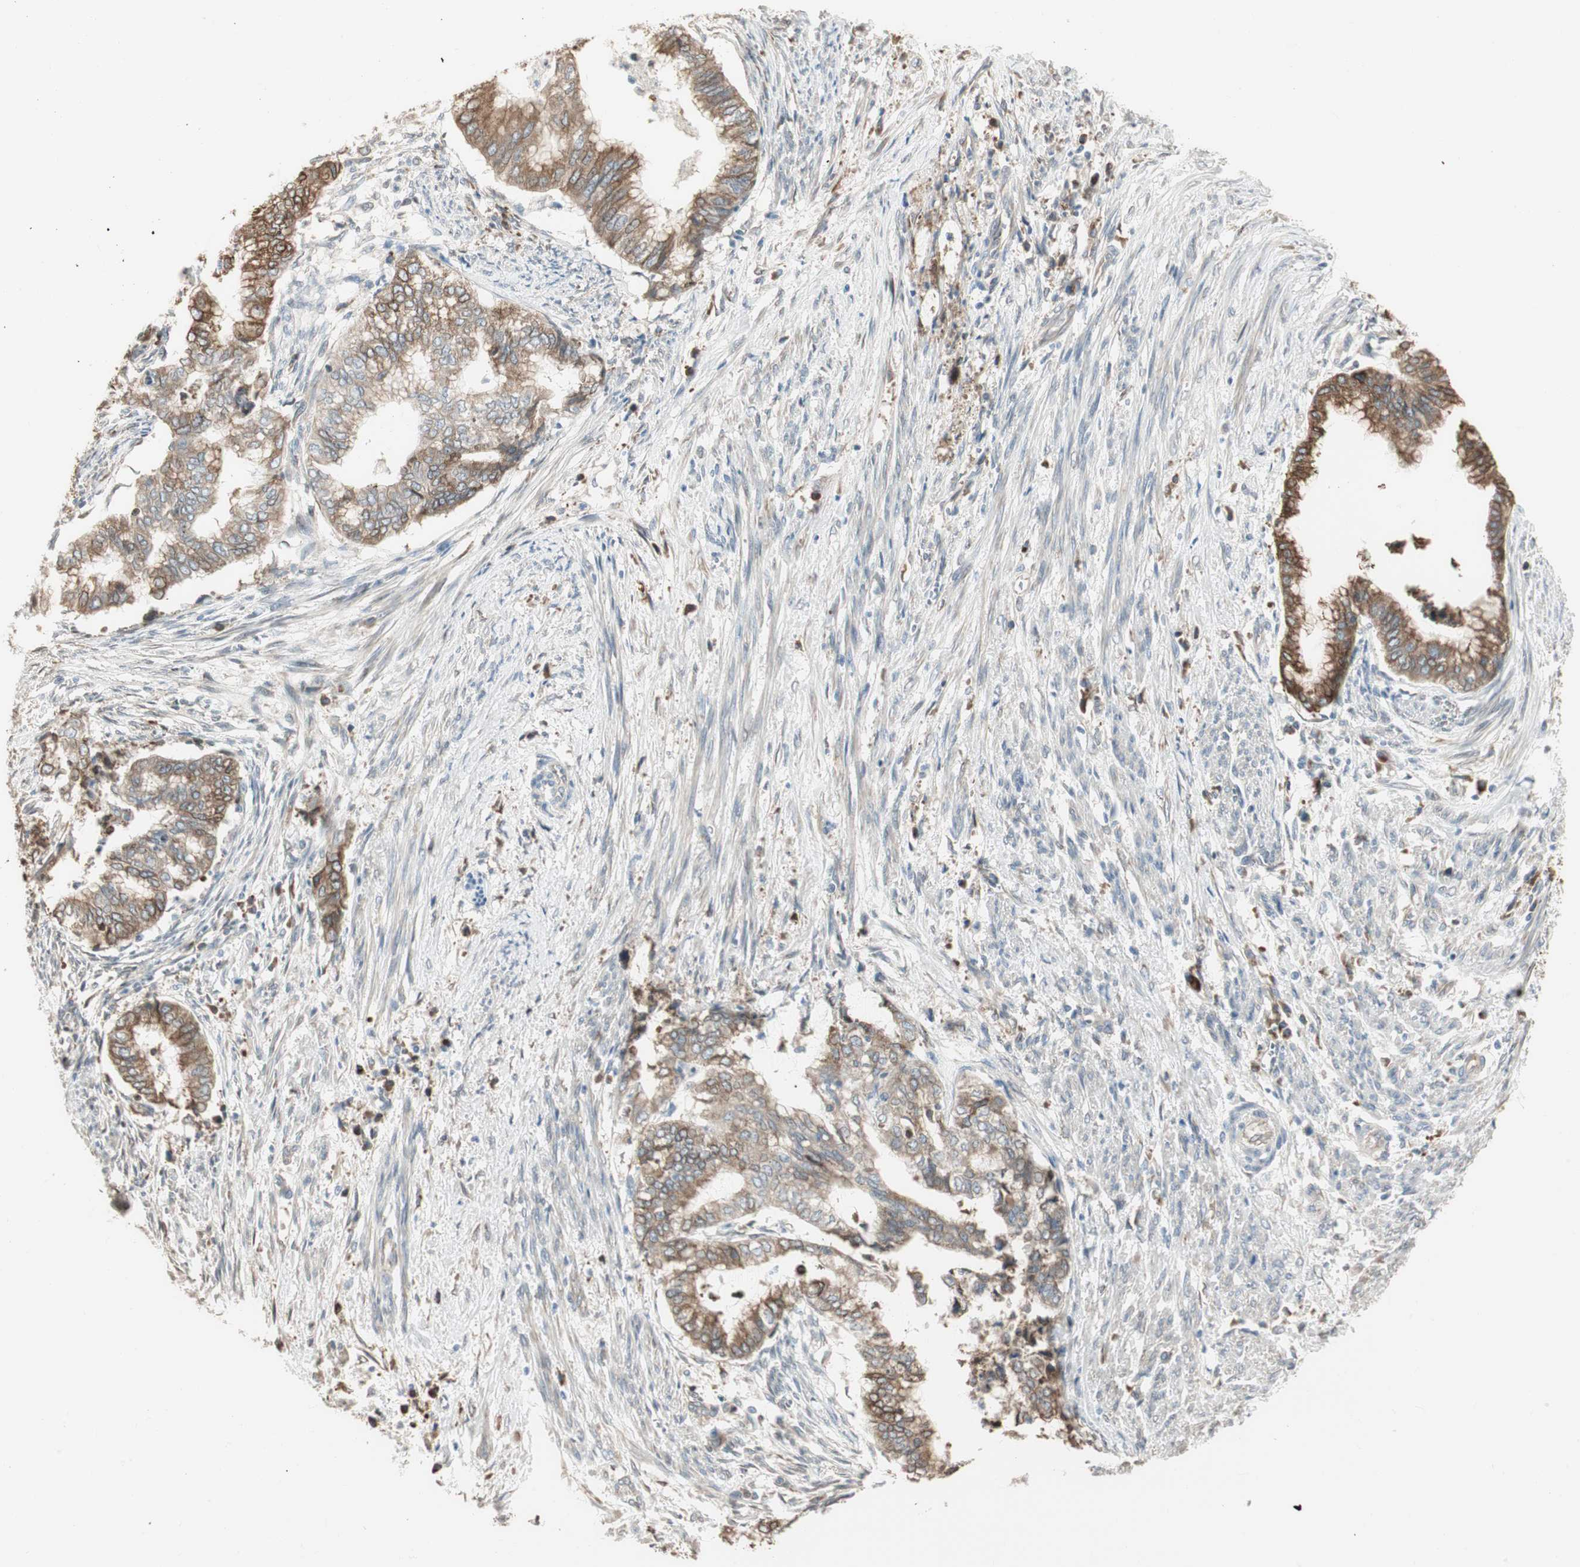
{"staining": {"intensity": "moderate", "quantity": ">75%", "location": "cytoplasmic/membranous"}, "tissue": "endometrial cancer", "cell_type": "Tumor cells", "image_type": "cancer", "snomed": [{"axis": "morphology", "description": "Necrosis, NOS"}, {"axis": "morphology", "description": "Adenocarcinoma, NOS"}, {"axis": "topography", "description": "Endometrium"}], "caption": "Protein expression analysis of human endometrial cancer reveals moderate cytoplasmic/membranous staining in approximately >75% of tumor cells. The staining is performed using DAB brown chromogen to label protein expression. The nuclei are counter-stained blue using hematoxylin.", "gene": "NUCB2", "patient": {"sex": "female", "age": 79}}